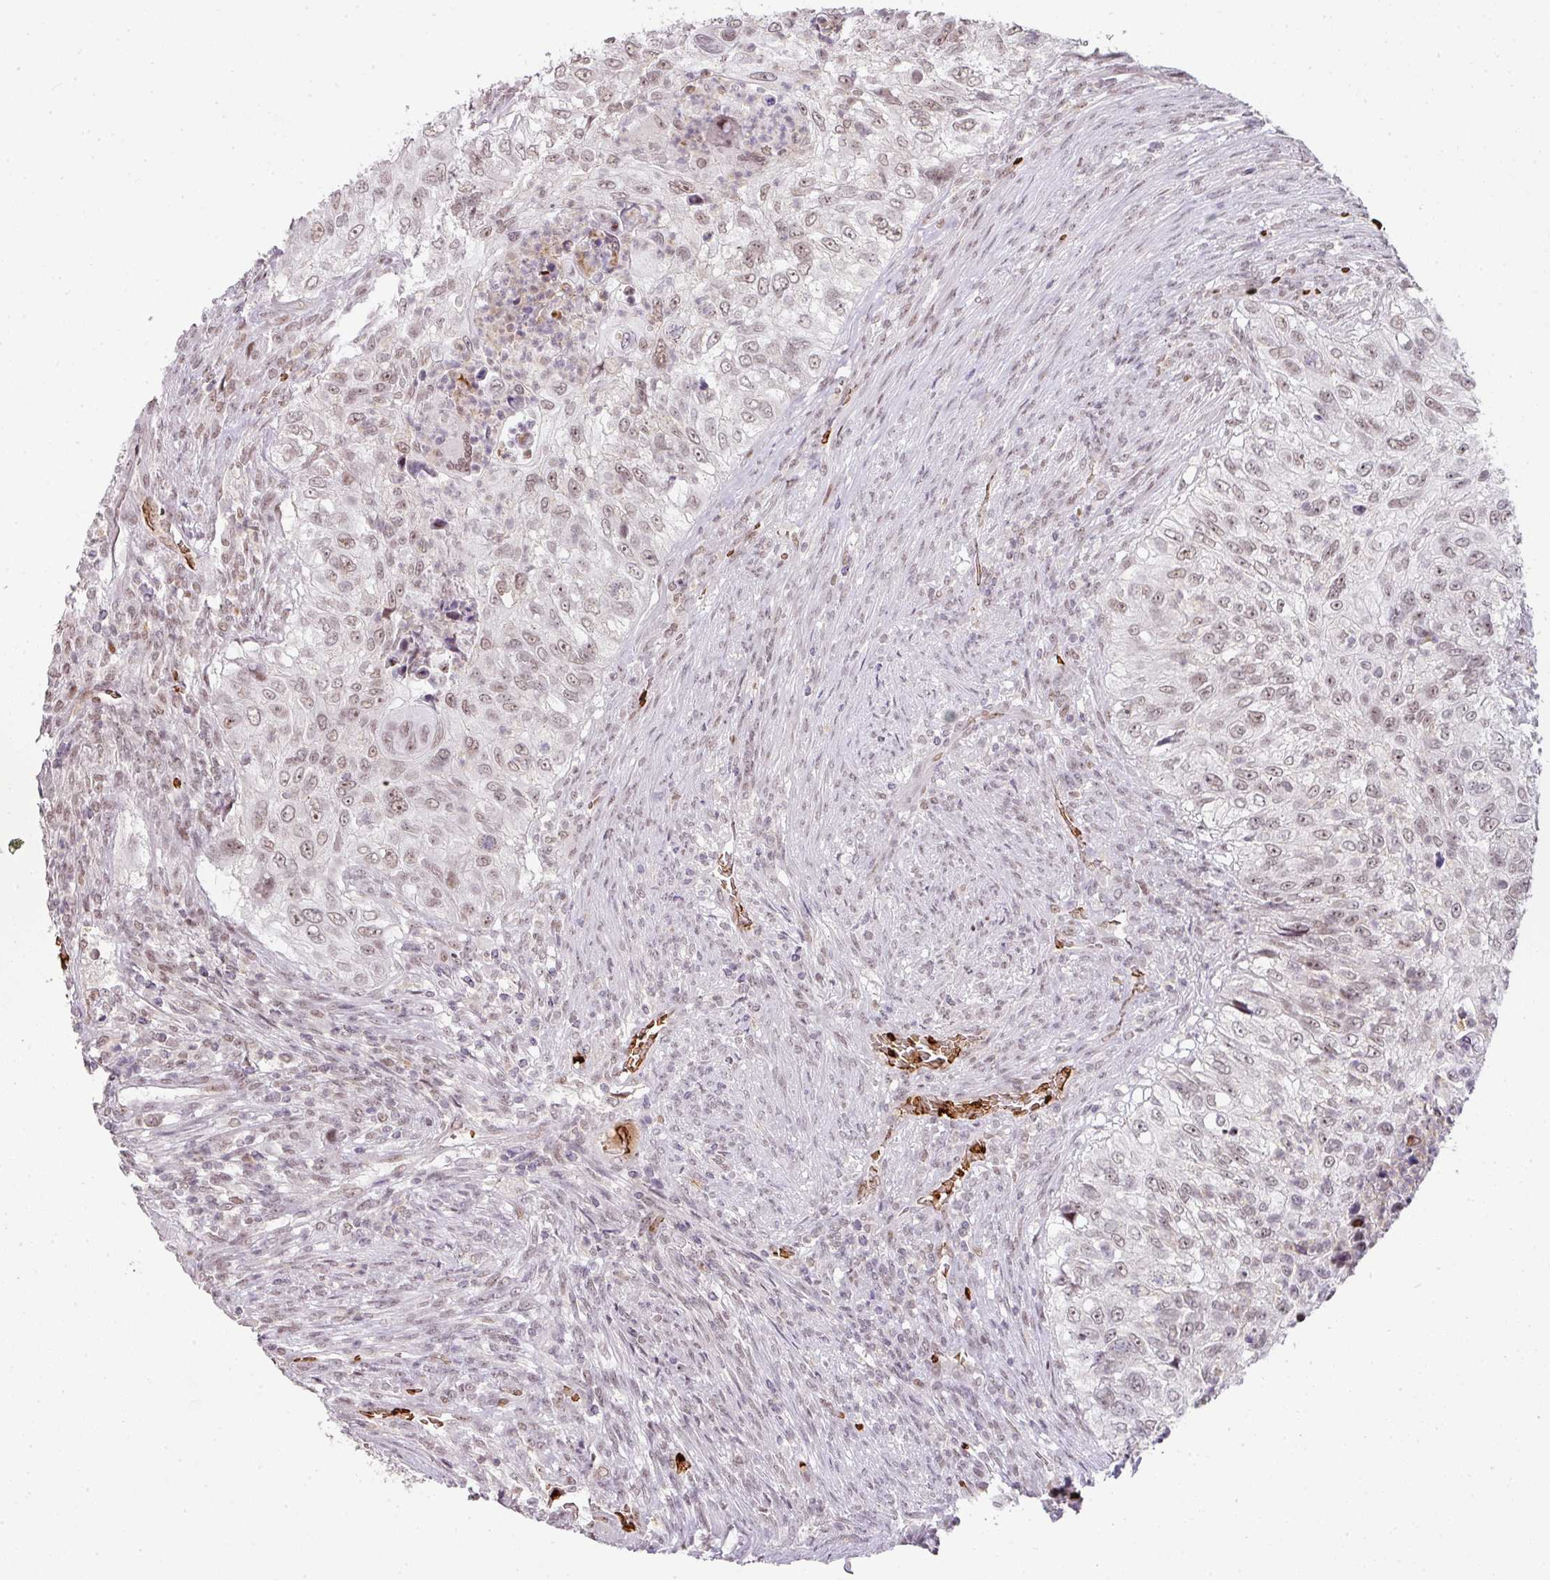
{"staining": {"intensity": "weak", "quantity": "<25%", "location": "nuclear"}, "tissue": "urothelial cancer", "cell_type": "Tumor cells", "image_type": "cancer", "snomed": [{"axis": "morphology", "description": "Urothelial carcinoma, High grade"}, {"axis": "topography", "description": "Urinary bladder"}], "caption": "High magnification brightfield microscopy of urothelial cancer stained with DAB (brown) and counterstained with hematoxylin (blue): tumor cells show no significant positivity.", "gene": "NEIL1", "patient": {"sex": "female", "age": 60}}